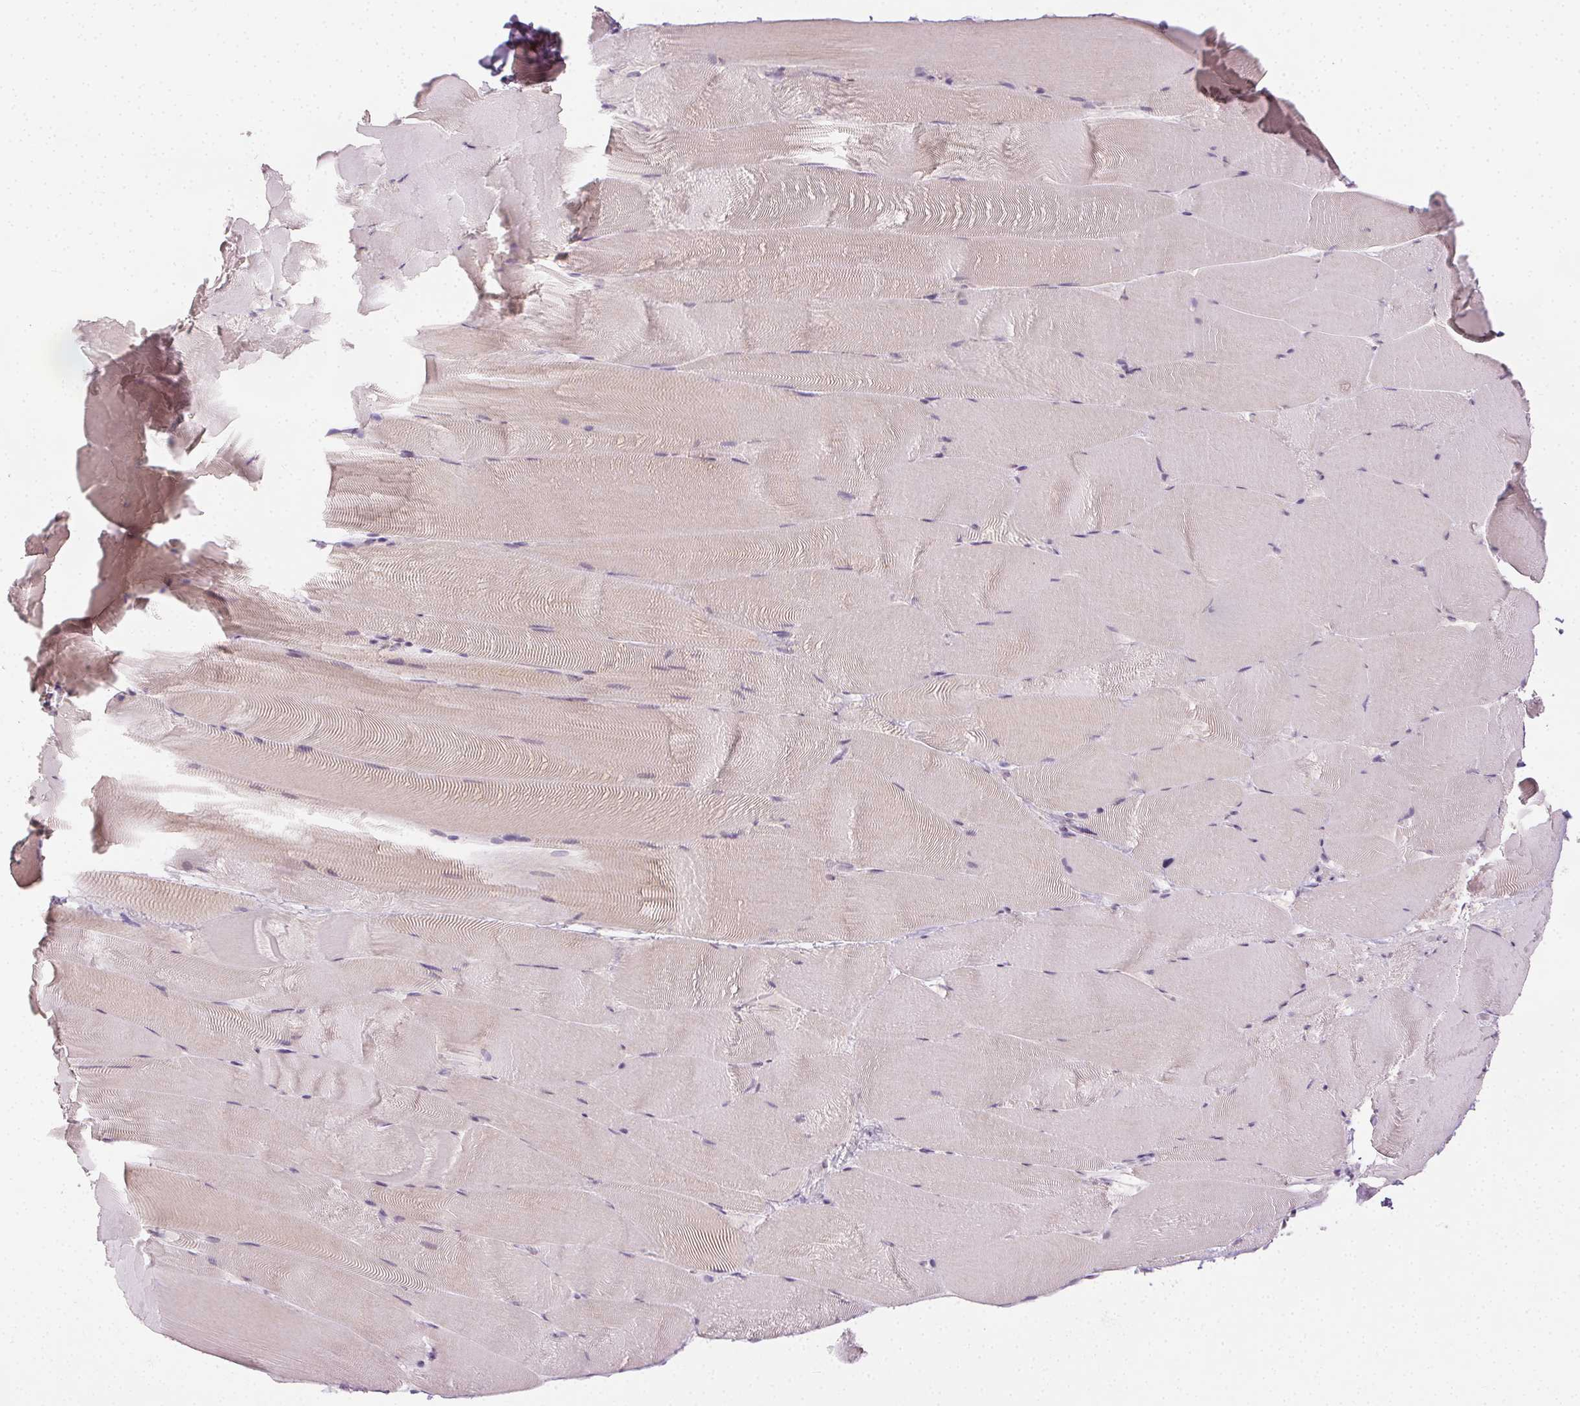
{"staining": {"intensity": "negative", "quantity": "none", "location": "none"}, "tissue": "skeletal muscle", "cell_type": "Myocytes", "image_type": "normal", "snomed": [{"axis": "morphology", "description": "Normal tissue, NOS"}, {"axis": "topography", "description": "Skeletal muscle"}], "caption": "This is an immunohistochemistry image of benign skeletal muscle. There is no expression in myocytes.", "gene": "ANLN", "patient": {"sex": "female", "age": 64}}